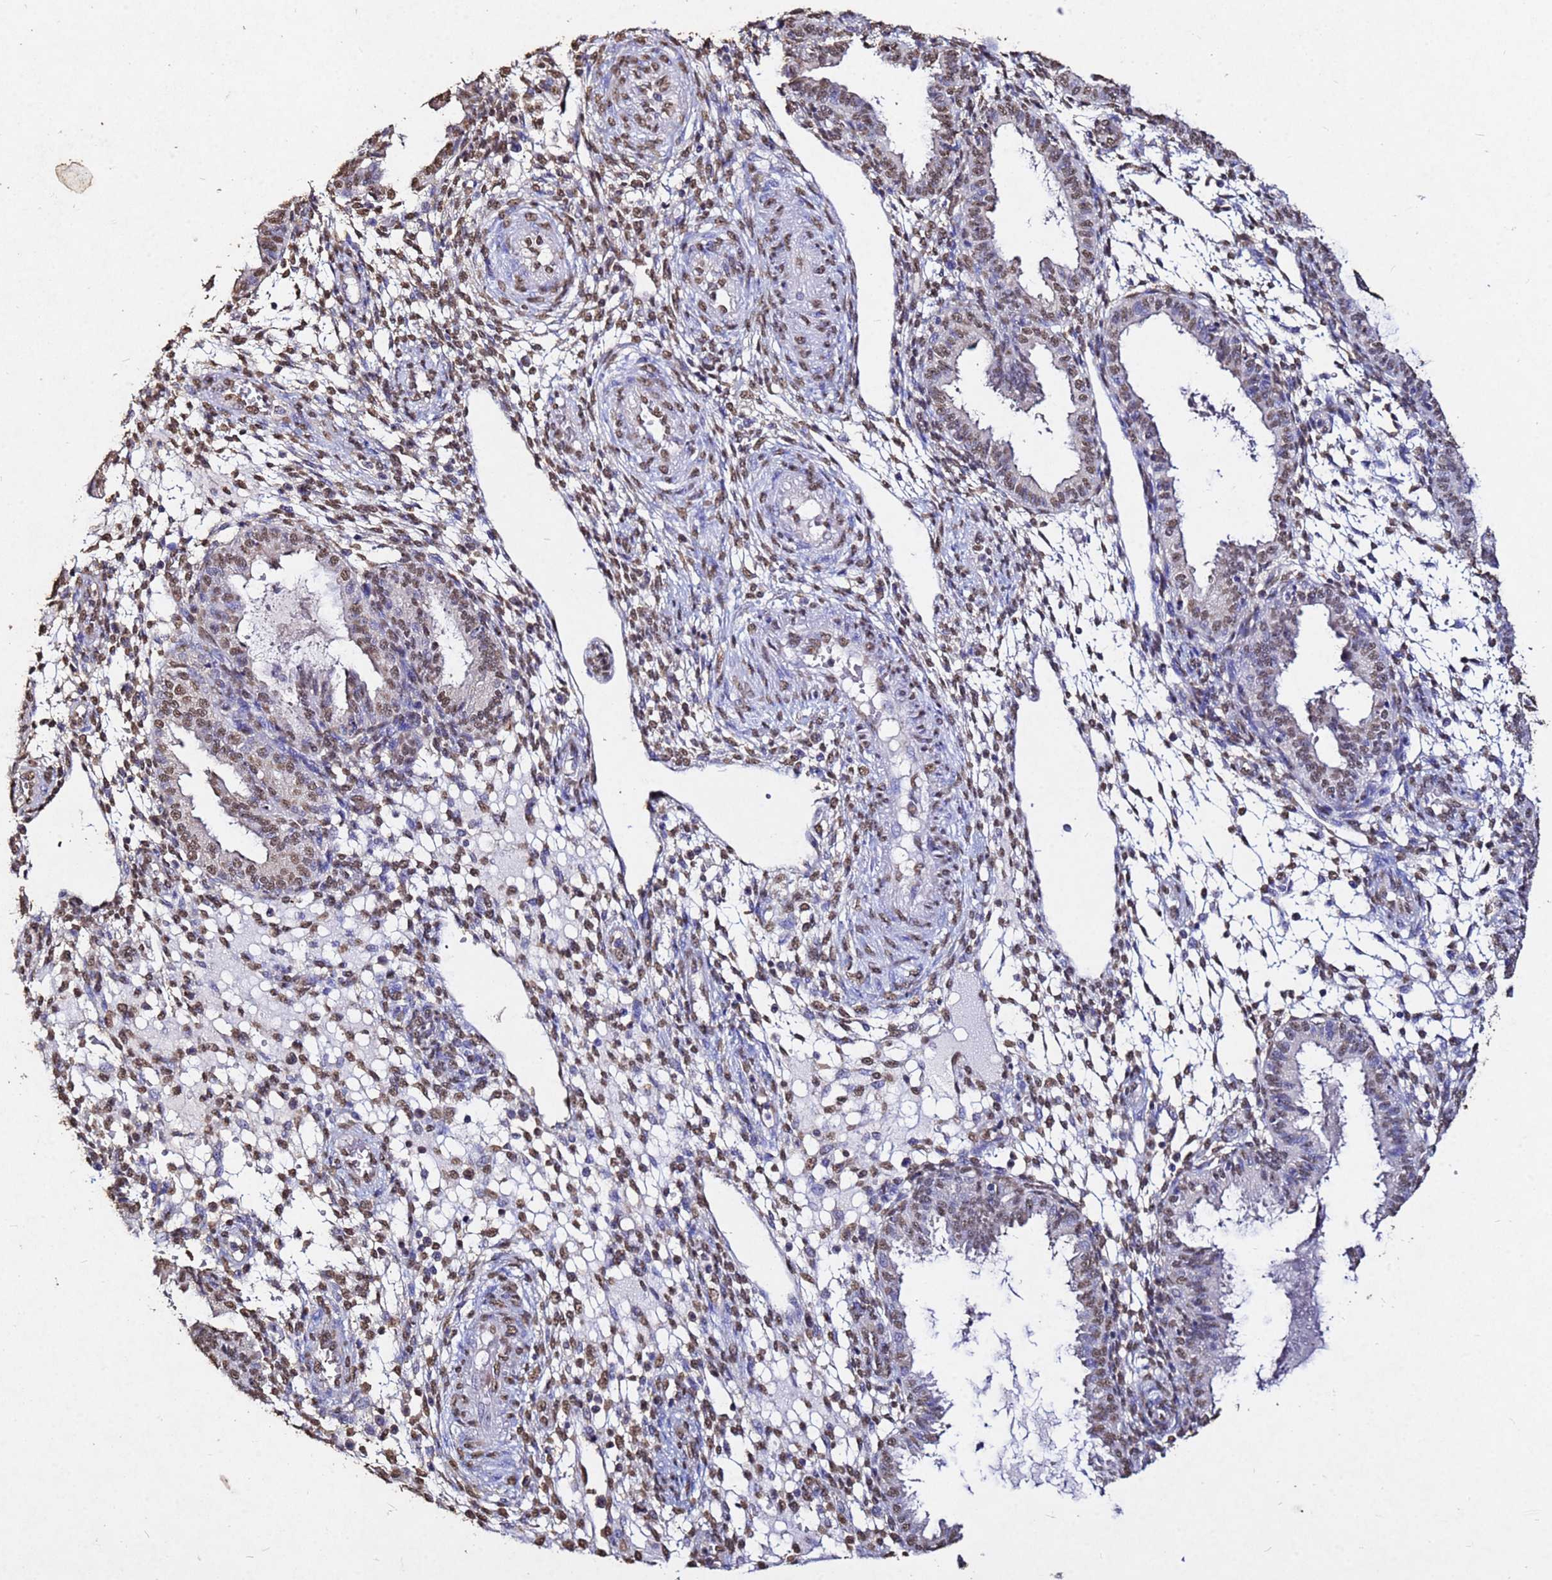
{"staining": {"intensity": "moderate", "quantity": "25%-75%", "location": "nuclear"}, "tissue": "endometrium", "cell_type": "Cells in endometrial stroma", "image_type": "normal", "snomed": [{"axis": "morphology", "description": "Normal tissue, NOS"}, {"axis": "topography", "description": "Endometrium"}], "caption": "This is a micrograph of immunohistochemistry (IHC) staining of benign endometrium, which shows moderate positivity in the nuclear of cells in endometrial stroma.", "gene": "MYOCD", "patient": {"sex": "female", "age": 33}}